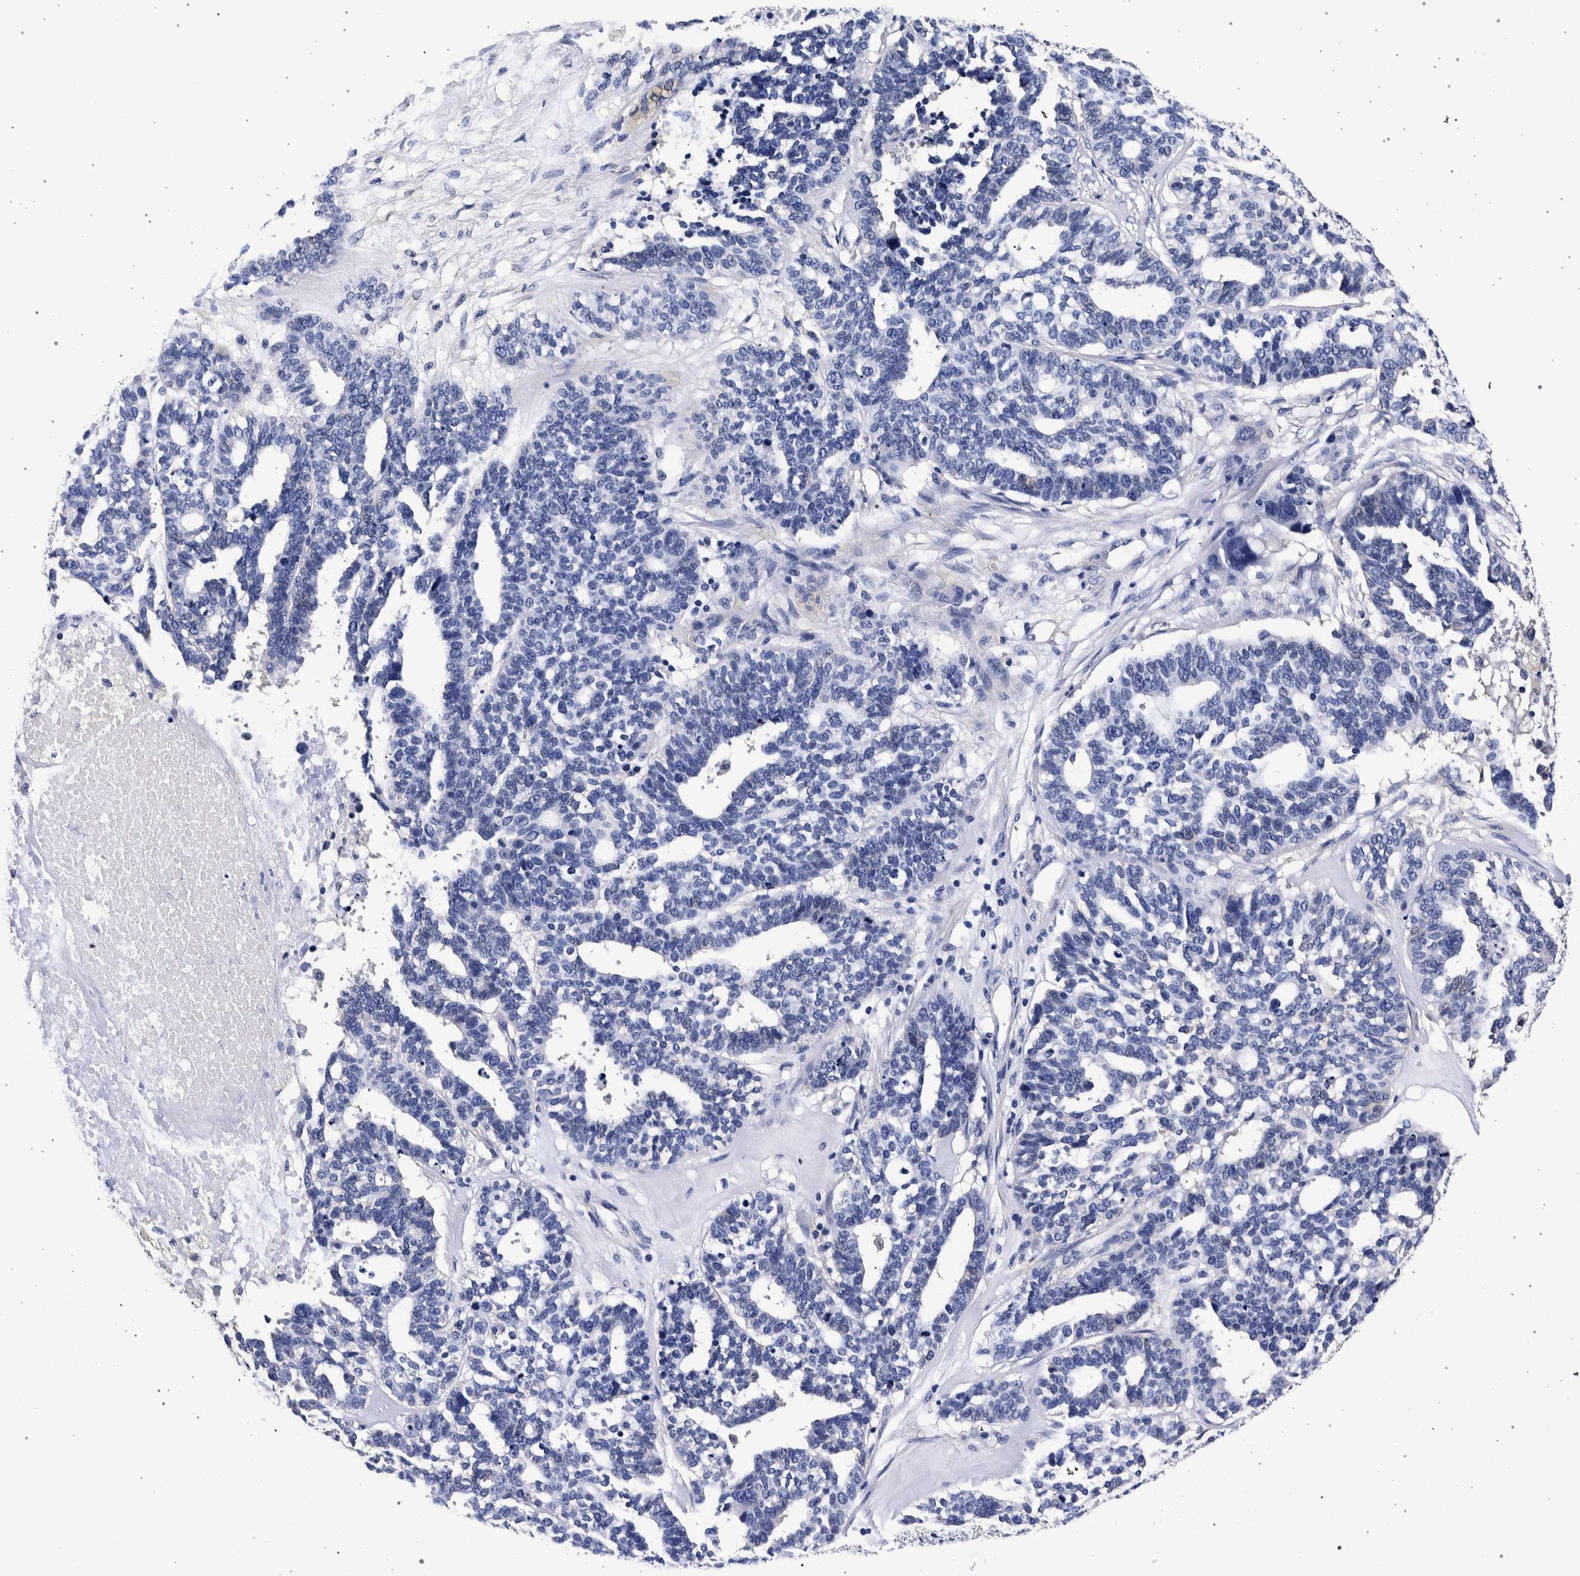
{"staining": {"intensity": "negative", "quantity": "none", "location": "none"}, "tissue": "ovarian cancer", "cell_type": "Tumor cells", "image_type": "cancer", "snomed": [{"axis": "morphology", "description": "Cystadenocarcinoma, serous, NOS"}, {"axis": "topography", "description": "Ovary"}], "caption": "DAB immunohistochemical staining of human ovarian serous cystadenocarcinoma reveals no significant staining in tumor cells.", "gene": "NIBAN2", "patient": {"sex": "female", "age": 59}}